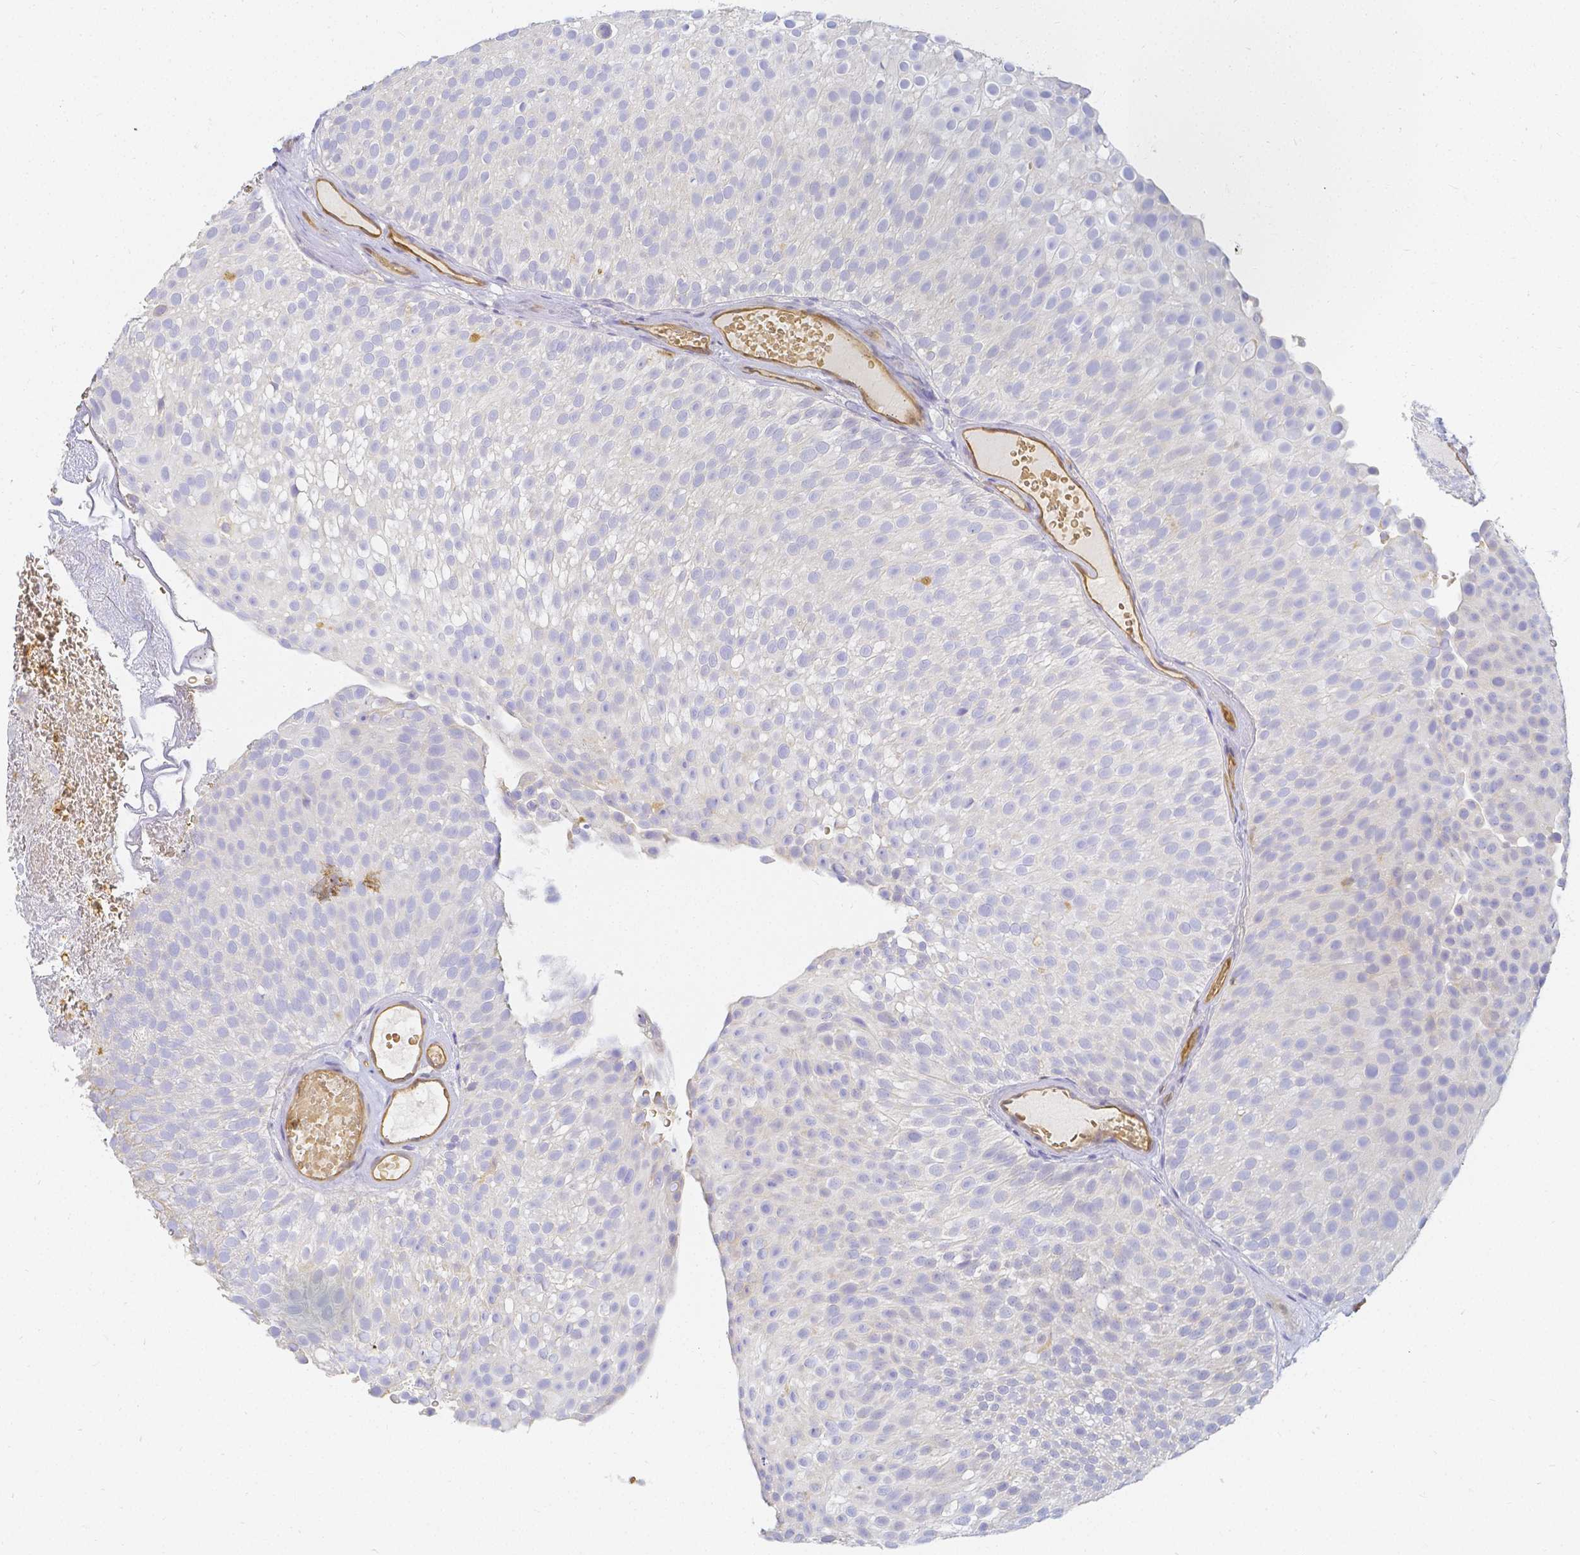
{"staining": {"intensity": "negative", "quantity": "none", "location": "none"}, "tissue": "urothelial cancer", "cell_type": "Tumor cells", "image_type": "cancer", "snomed": [{"axis": "morphology", "description": "Urothelial carcinoma, Low grade"}, {"axis": "topography", "description": "Urinary bladder"}], "caption": "Micrograph shows no significant protein staining in tumor cells of urothelial cancer. The staining was performed using DAB to visualize the protein expression in brown, while the nuclei were stained in blue with hematoxylin (Magnification: 20x).", "gene": "KCNH1", "patient": {"sex": "male", "age": 78}}